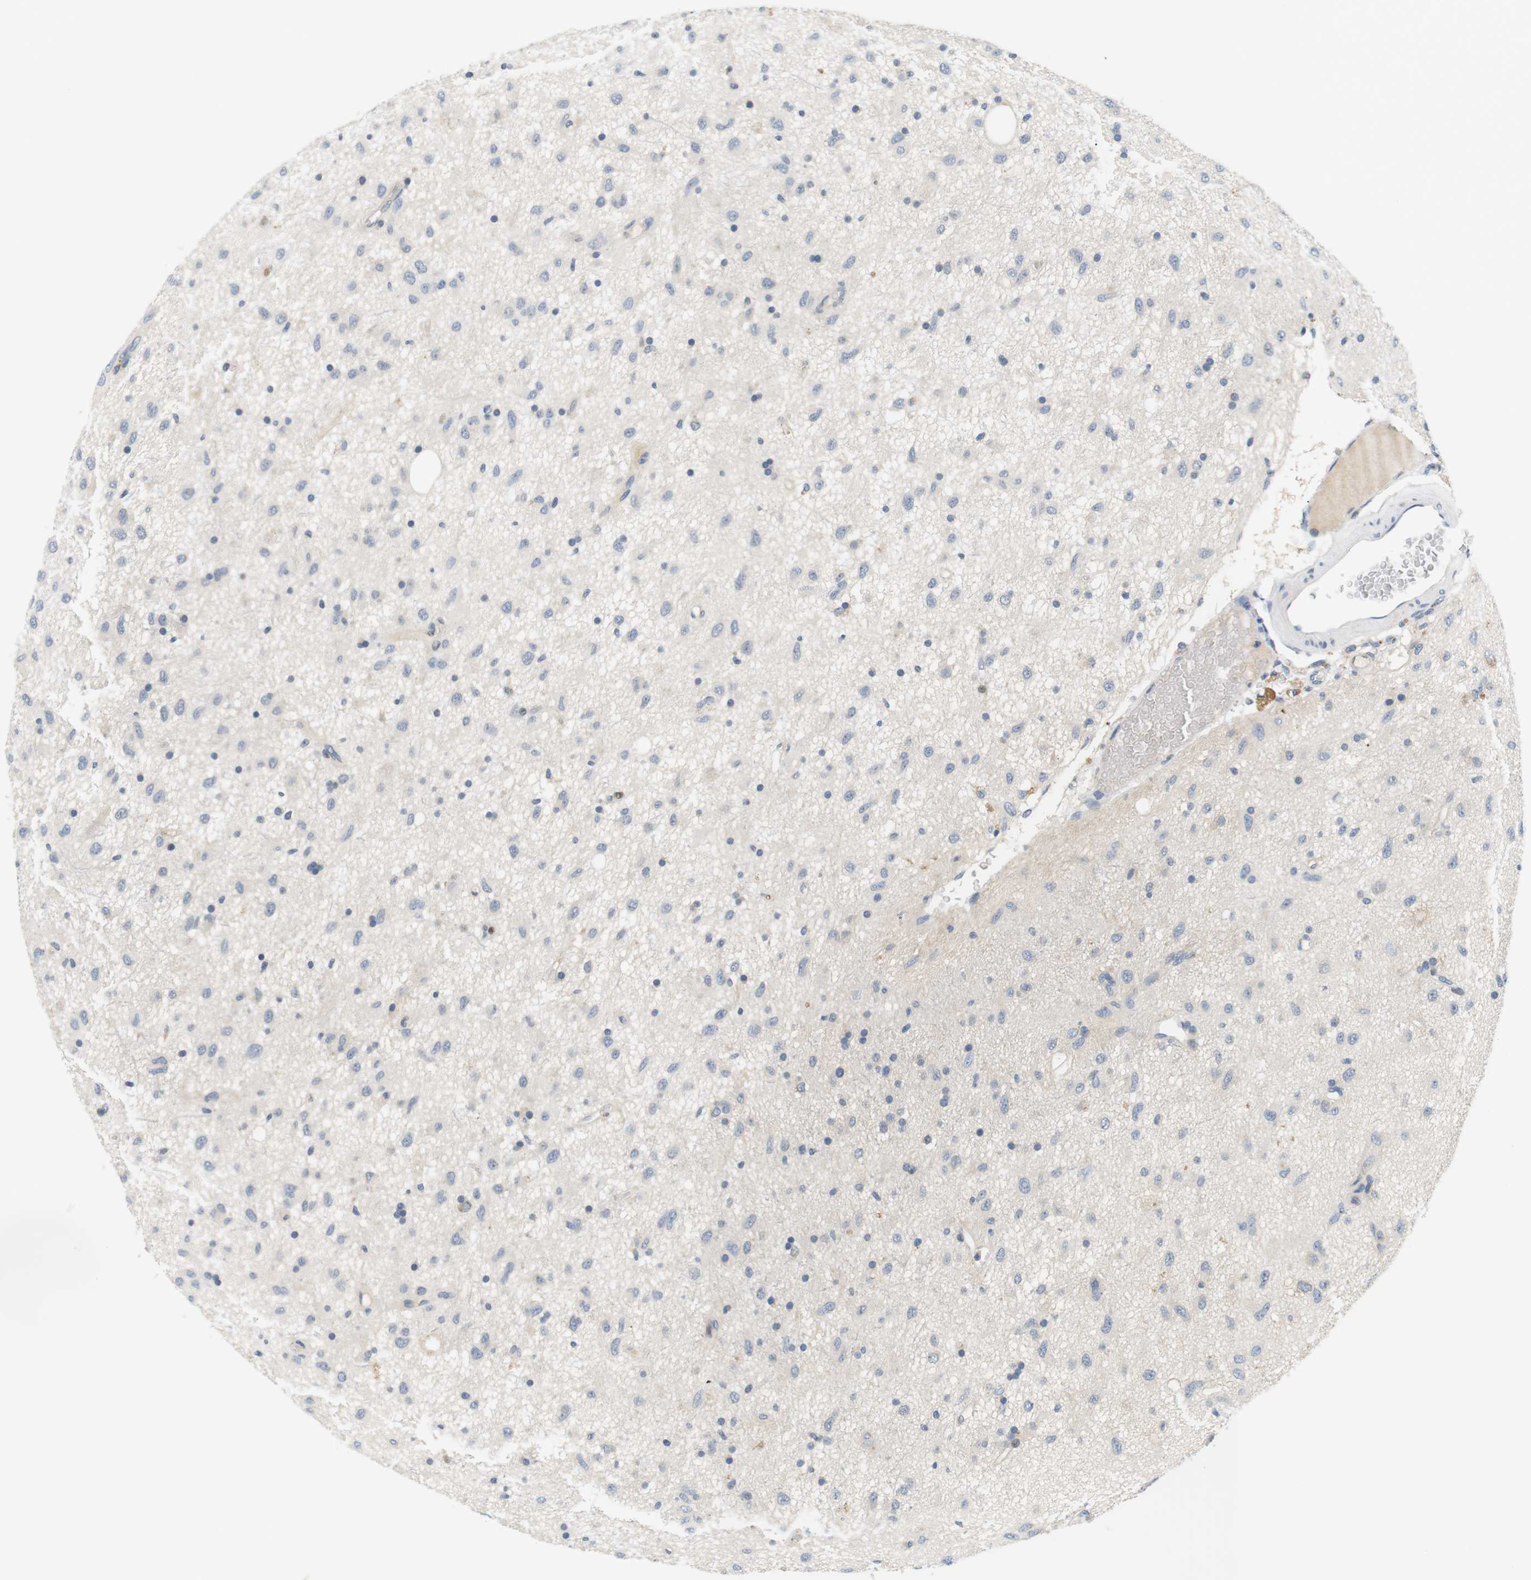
{"staining": {"intensity": "negative", "quantity": "none", "location": "none"}, "tissue": "glioma", "cell_type": "Tumor cells", "image_type": "cancer", "snomed": [{"axis": "morphology", "description": "Glioma, malignant, Low grade"}, {"axis": "topography", "description": "Brain"}], "caption": "Malignant glioma (low-grade) was stained to show a protein in brown. There is no significant expression in tumor cells.", "gene": "EVA1C", "patient": {"sex": "male", "age": 77}}